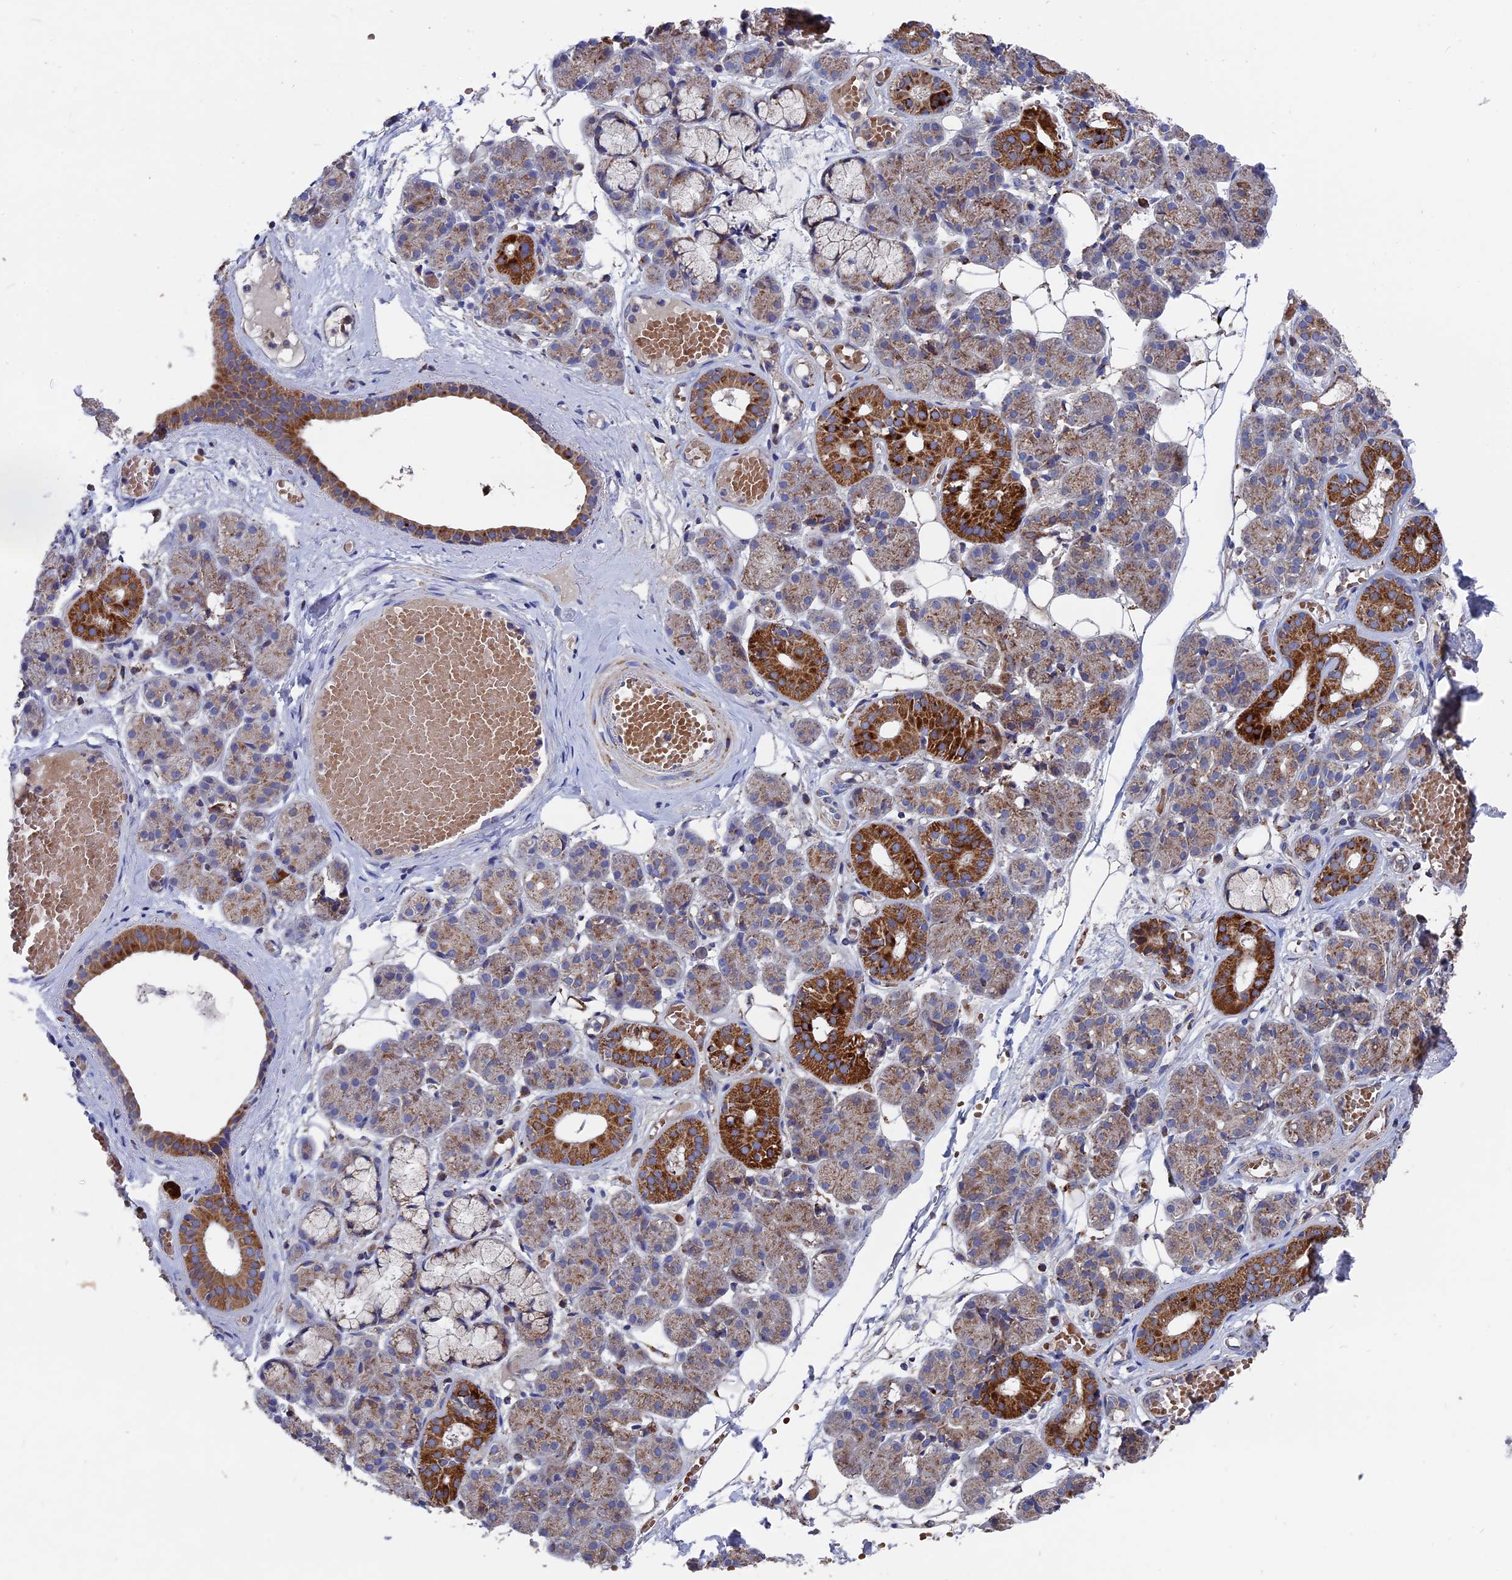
{"staining": {"intensity": "strong", "quantity": "25%-75%", "location": "cytoplasmic/membranous"}, "tissue": "salivary gland", "cell_type": "Glandular cells", "image_type": "normal", "snomed": [{"axis": "morphology", "description": "Normal tissue, NOS"}, {"axis": "topography", "description": "Salivary gland"}], "caption": "Protein expression analysis of benign salivary gland demonstrates strong cytoplasmic/membranous expression in about 25%-75% of glandular cells.", "gene": "TGFA", "patient": {"sex": "male", "age": 63}}